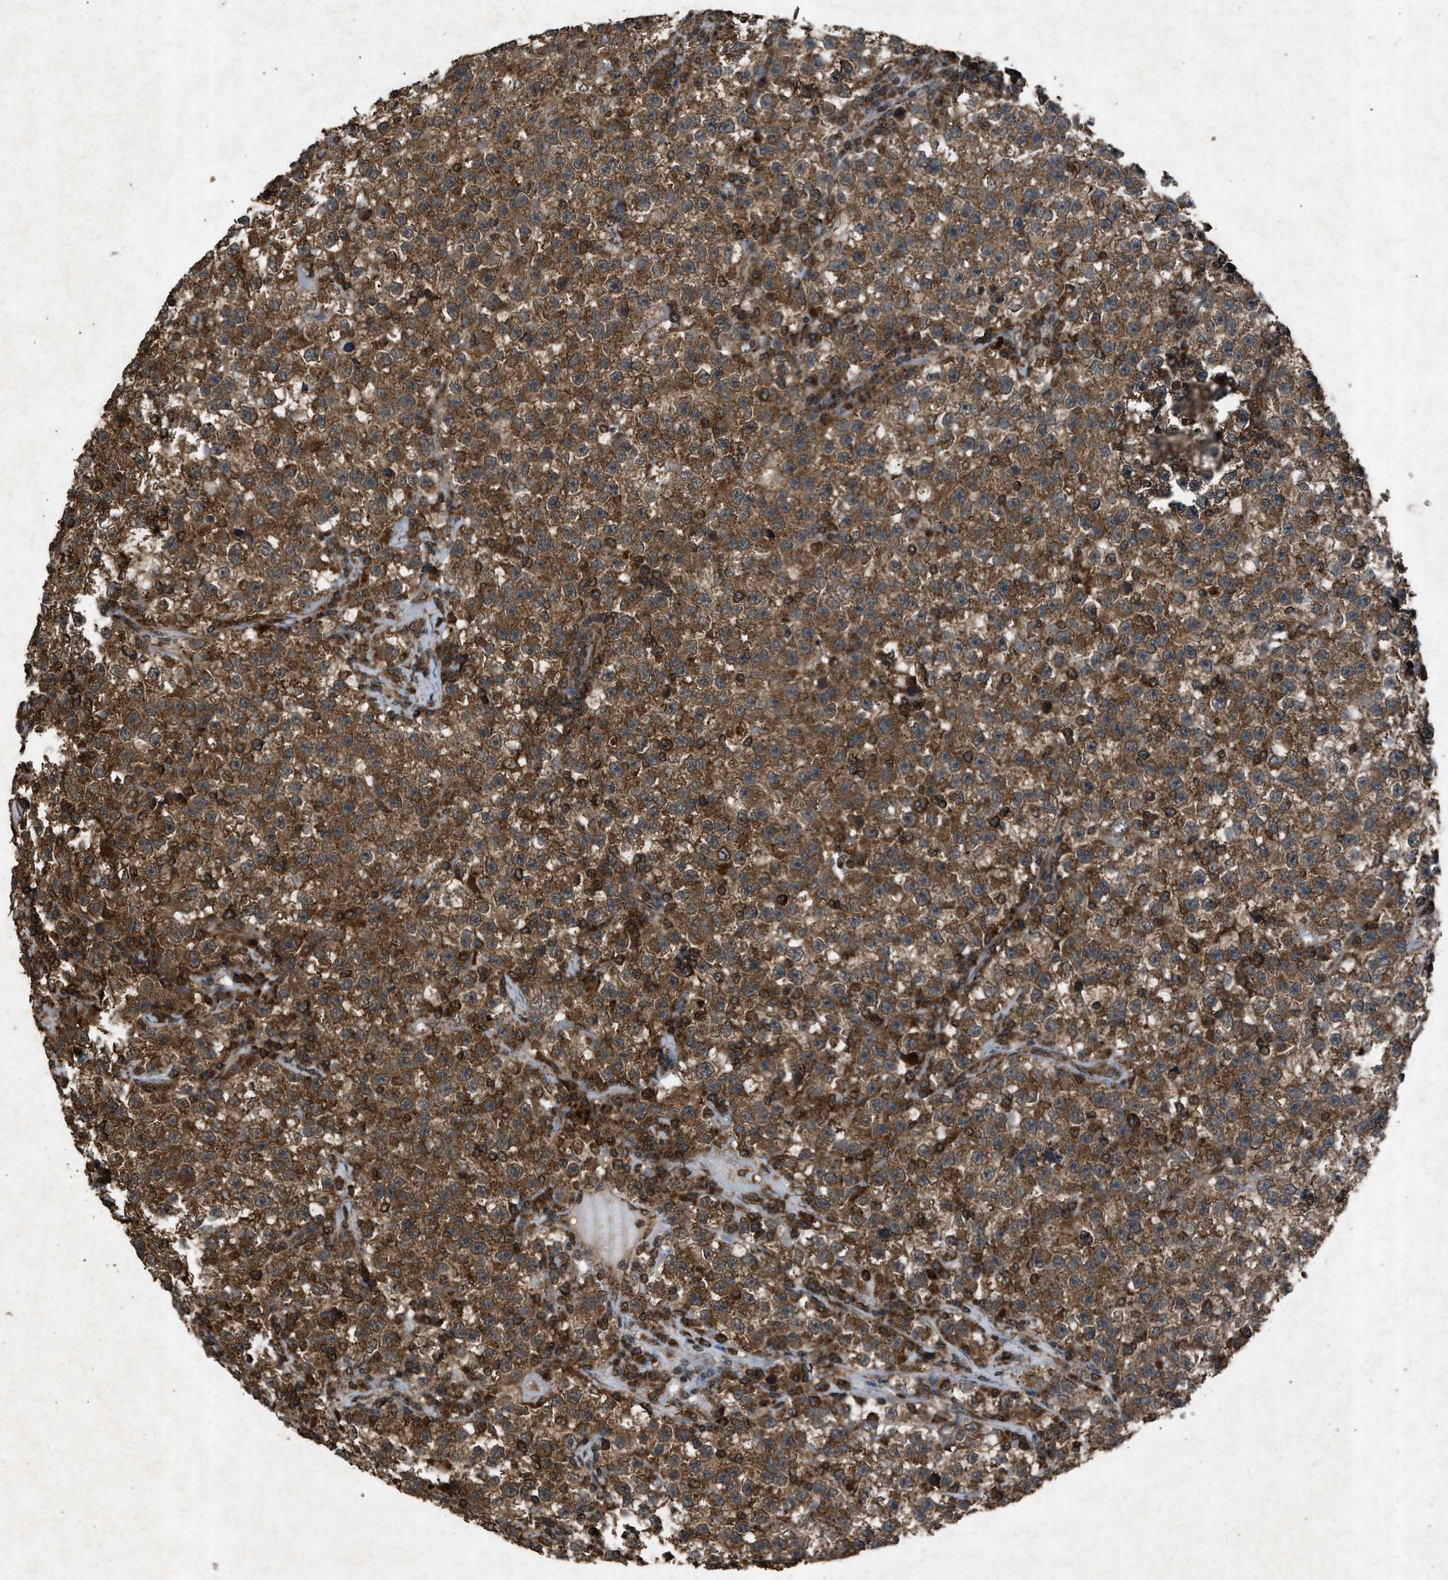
{"staining": {"intensity": "moderate", "quantity": ">75%", "location": "cytoplasmic/membranous"}, "tissue": "testis cancer", "cell_type": "Tumor cells", "image_type": "cancer", "snomed": [{"axis": "morphology", "description": "Seminoma, NOS"}, {"axis": "topography", "description": "Testis"}], "caption": "This histopathology image displays immunohistochemistry staining of human seminoma (testis), with medium moderate cytoplasmic/membranous positivity in about >75% of tumor cells.", "gene": "OAS1", "patient": {"sex": "male", "age": 22}}